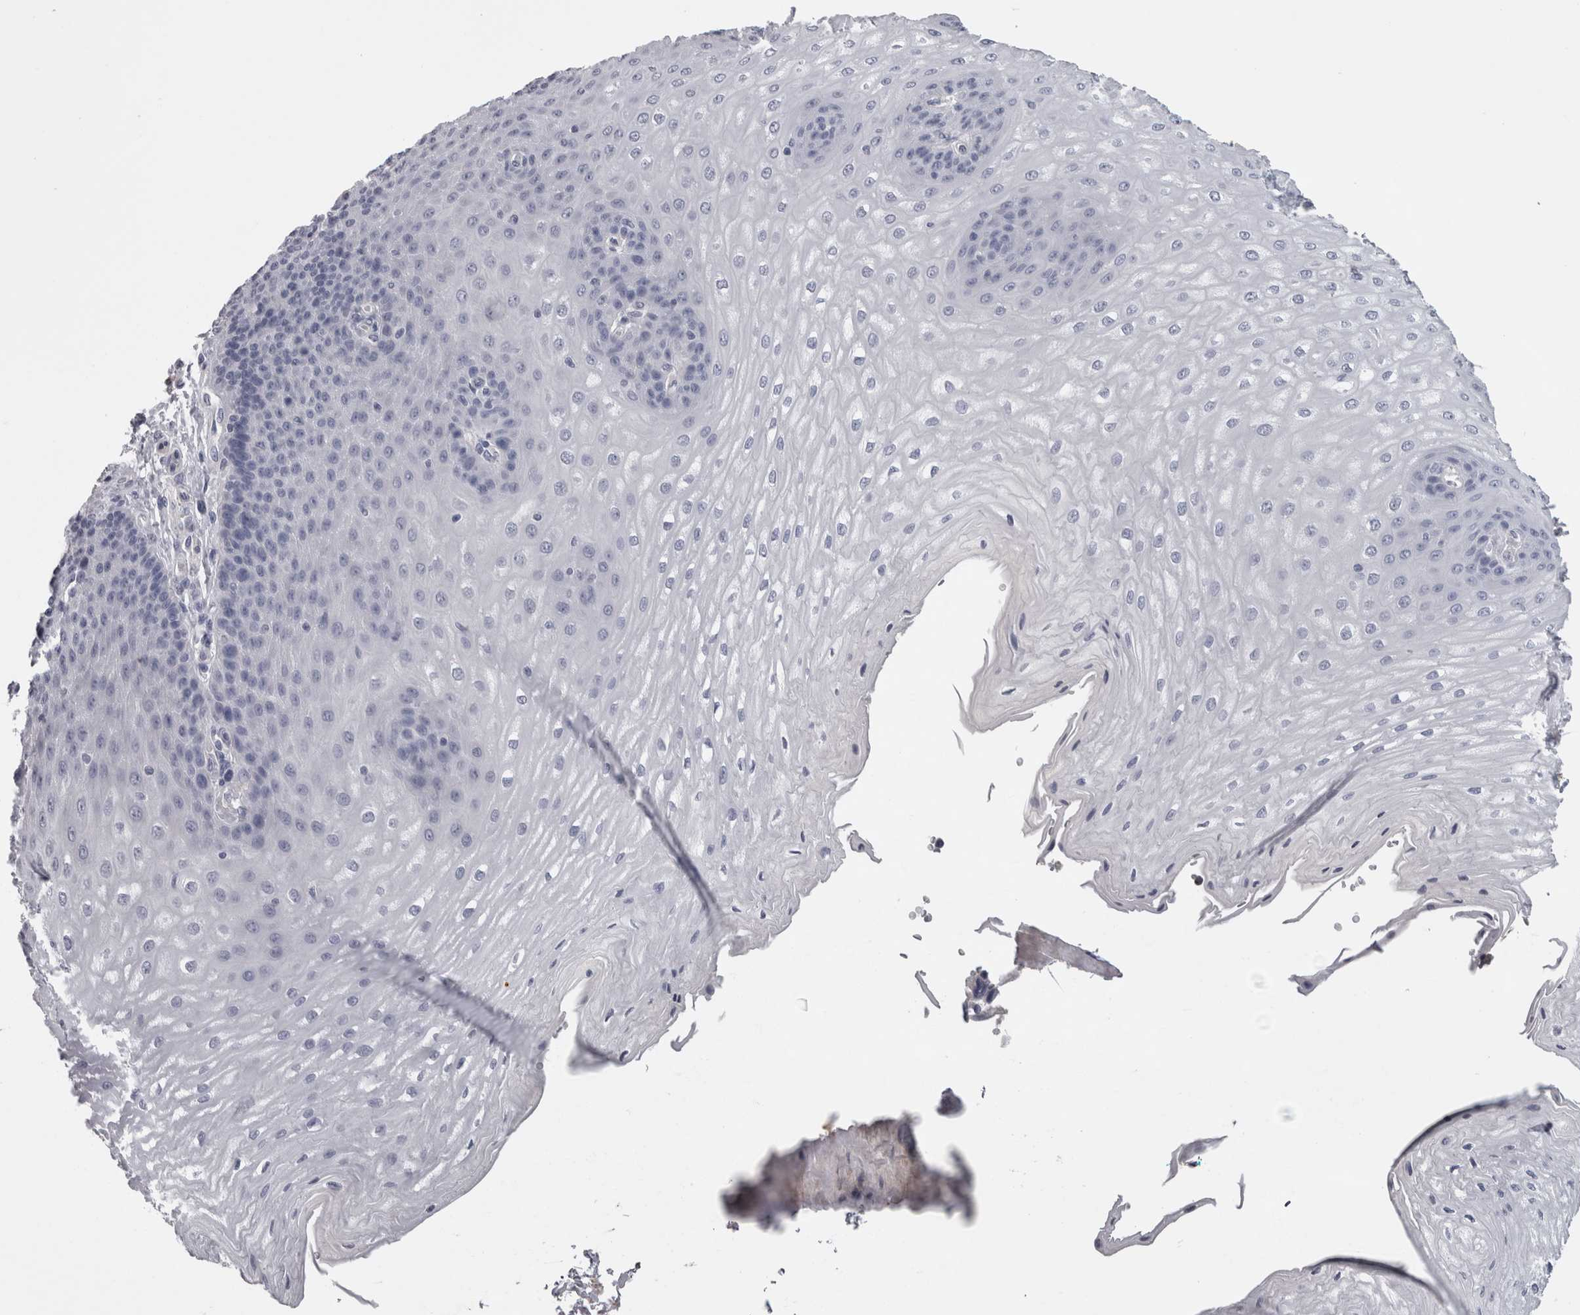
{"staining": {"intensity": "negative", "quantity": "none", "location": "none"}, "tissue": "esophagus", "cell_type": "Squamous epithelial cells", "image_type": "normal", "snomed": [{"axis": "morphology", "description": "Normal tissue, NOS"}, {"axis": "topography", "description": "Esophagus"}], "caption": "DAB immunohistochemical staining of unremarkable esophagus reveals no significant staining in squamous epithelial cells.", "gene": "TCAP", "patient": {"sex": "male", "age": 54}}